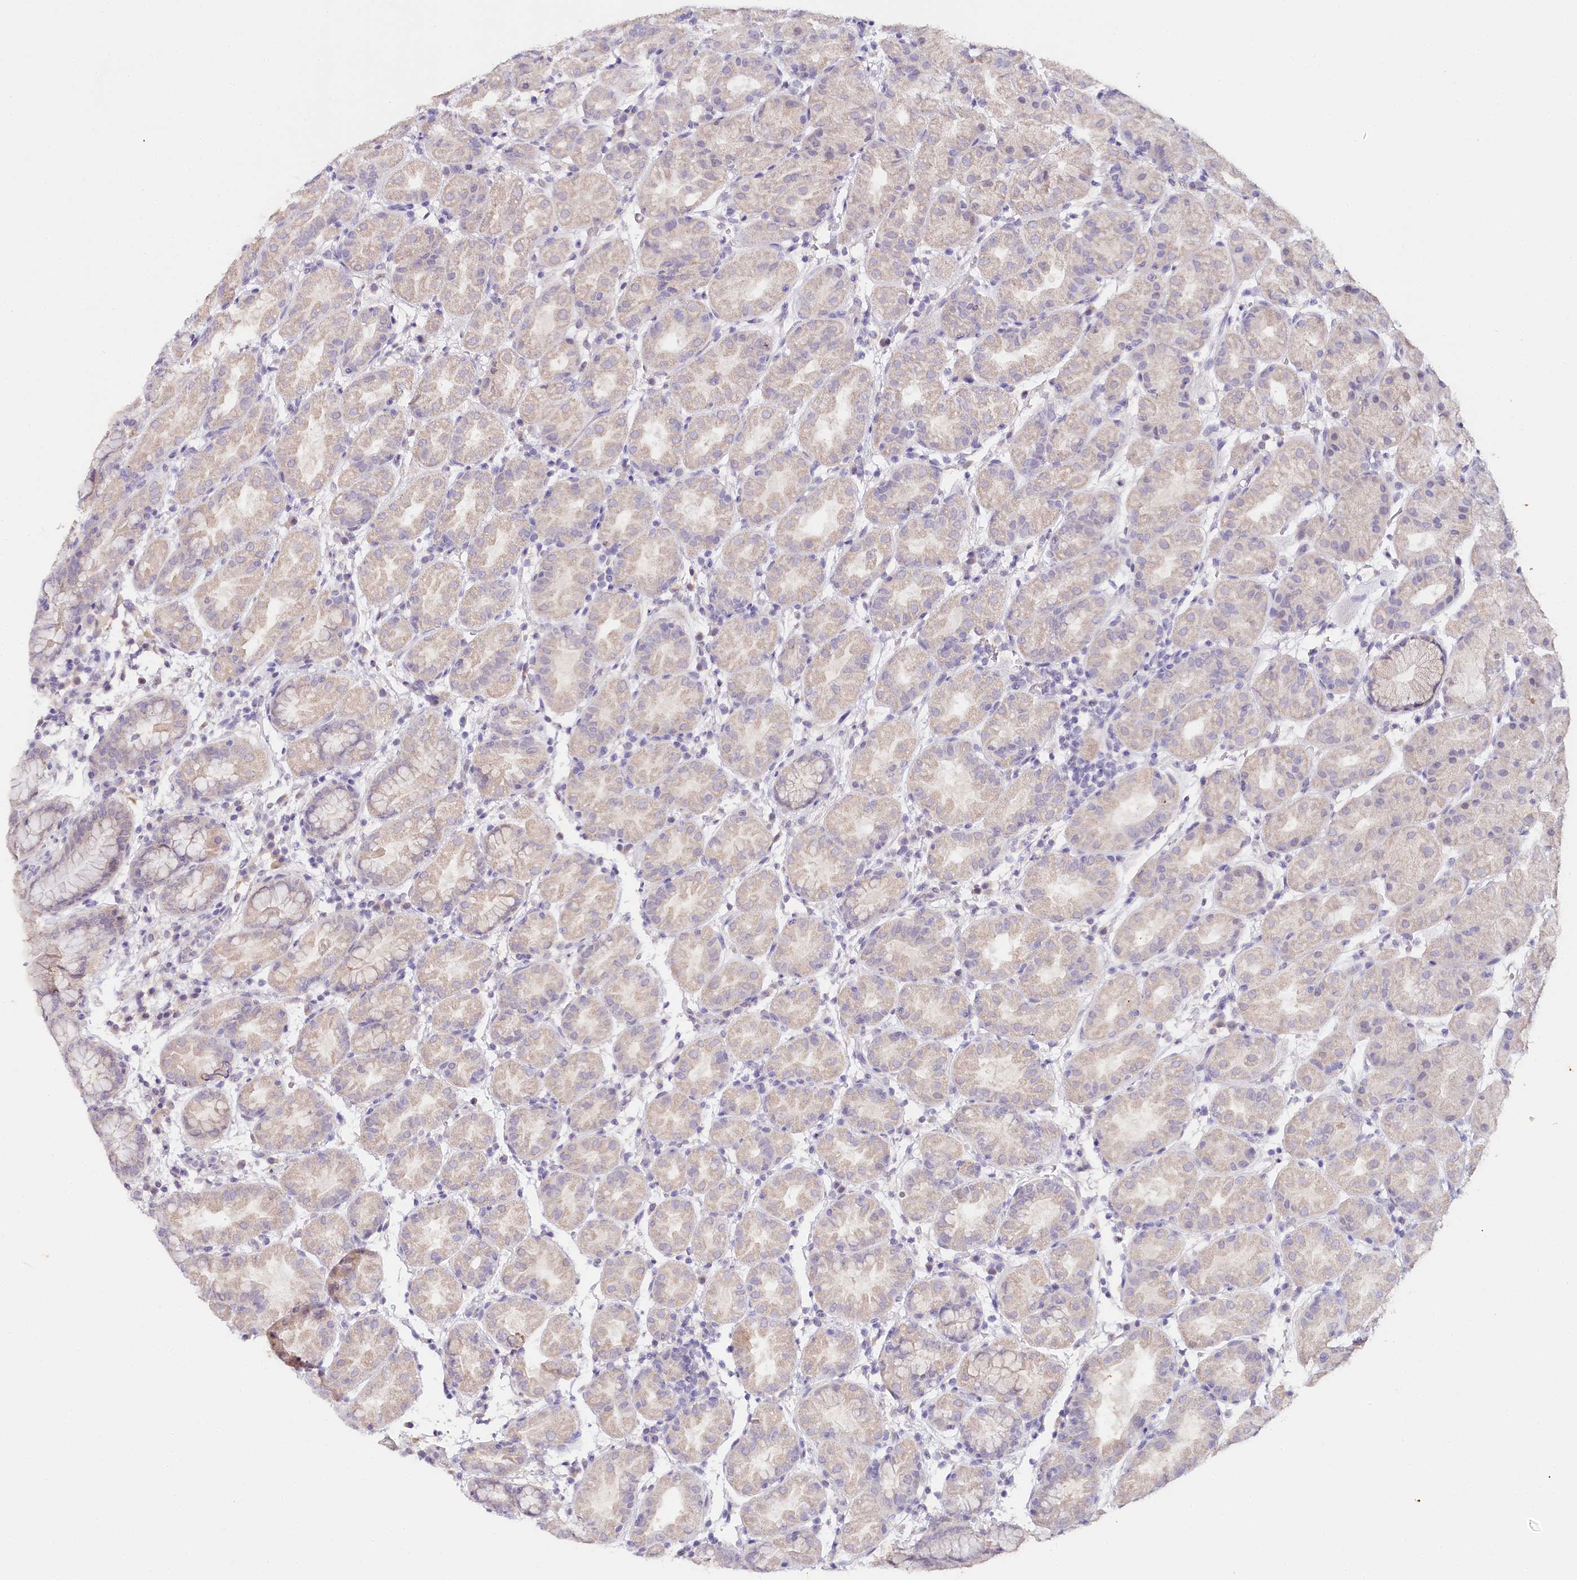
{"staining": {"intensity": "weak", "quantity": "<25%", "location": "cytoplasmic/membranous"}, "tissue": "stomach", "cell_type": "Glandular cells", "image_type": "normal", "snomed": [{"axis": "morphology", "description": "Normal tissue, NOS"}, {"axis": "topography", "description": "Stomach"}], "caption": "Protein analysis of normal stomach shows no significant staining in glandular cells.", "gene": "TP53", "patient": {"sex": "female", "age": 79}}